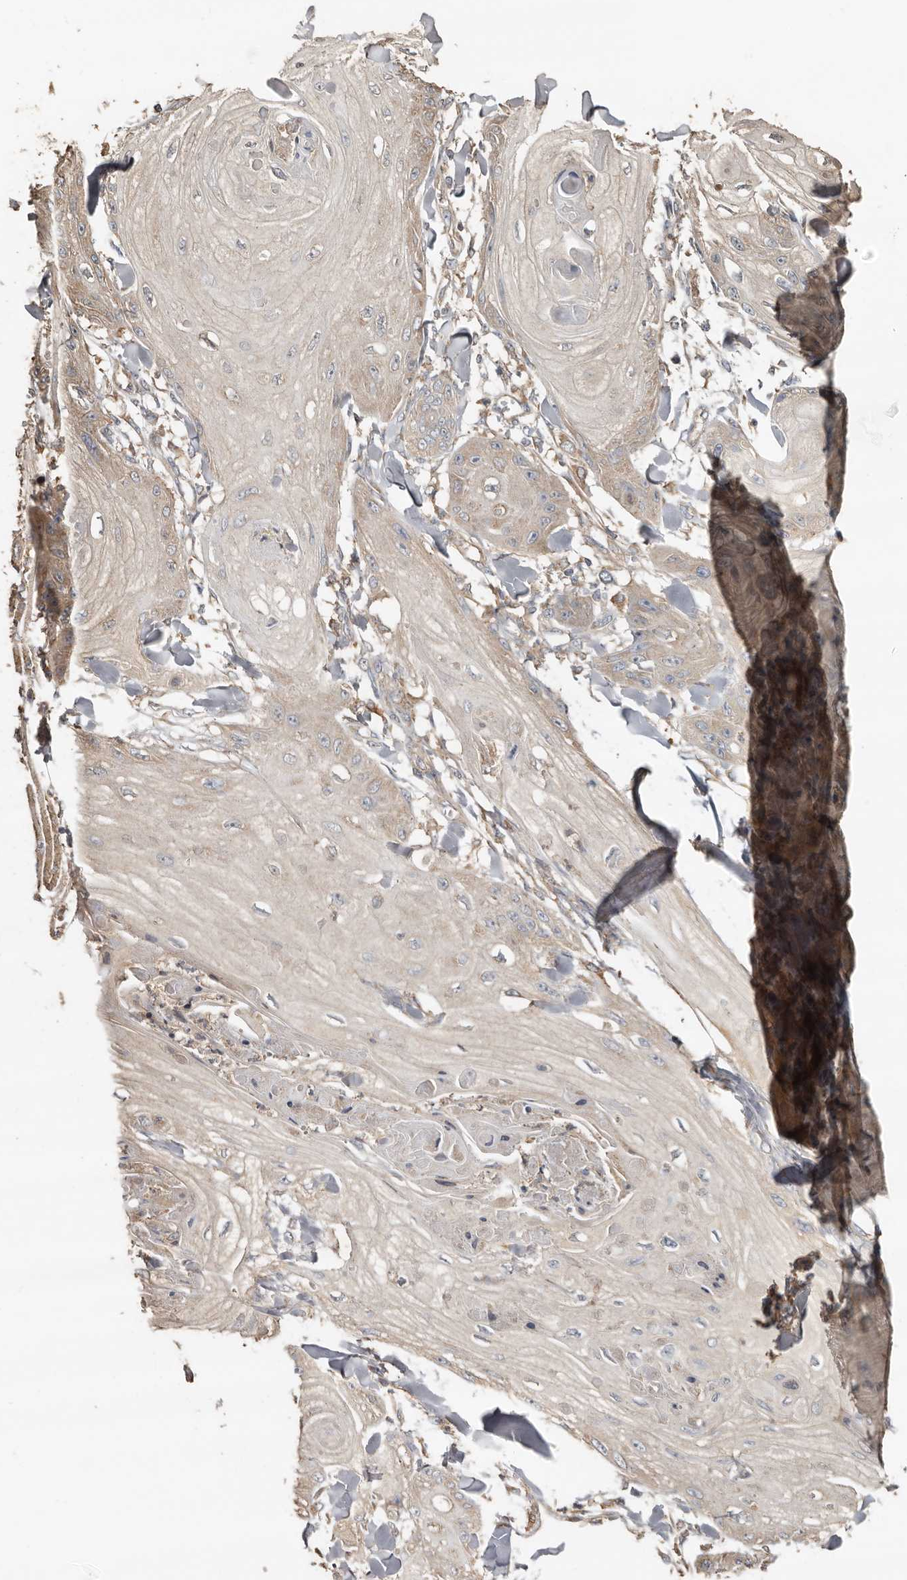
{"staining": {"intensity": "negative", "quantity": "none", "location": "none"}, "tissue": "skin cancer", "cell_type": "Tumor cells", "image_type": "cancer", "snomed": [{"axis": "morphology", "description": "Squamous cell carcinoma, NOS"}, {"axis": "topography", "description": "Skin"}], "caption": "High power microscopy micrograph of an immunohistochemistry (IHC) micrograph of skin squamous cell carcinoma, revealing no significant expression in tumor cells.", "gene": "FLCN", "patient": {"sex": "male", "age": 74}}